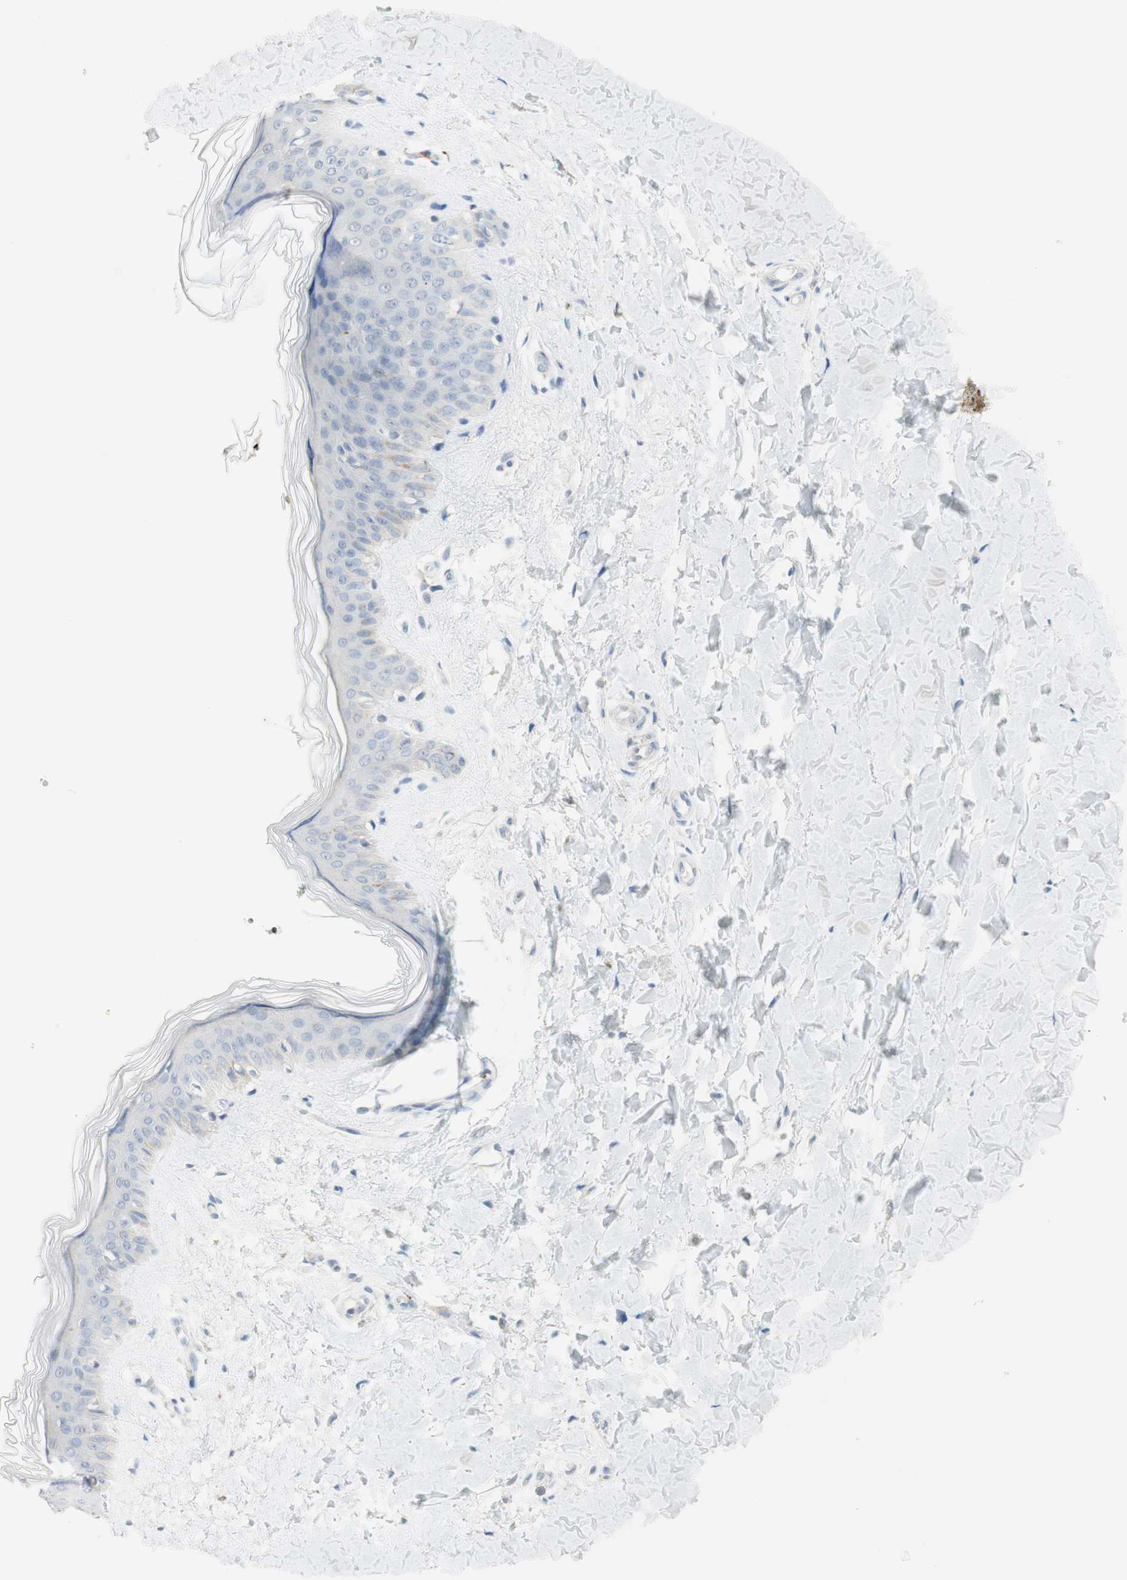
{"staining": {"intensity": "negative", "quantity": "none", "location": "none"}, "tissue": "skin", "cell_type": "Fibroblasts", "image_type": "normal", "snomed": [{"axis": "morphology", "description": "Normal tissue, NOS"}, {"axis": "topography", "description": "Skin"}], "caption": "Benign skin was stained to show a protein in brown. There is no significant positivity in fibroblasts.", "gene": "MANEA", "patient": {"sex": "female", "age": 41}}